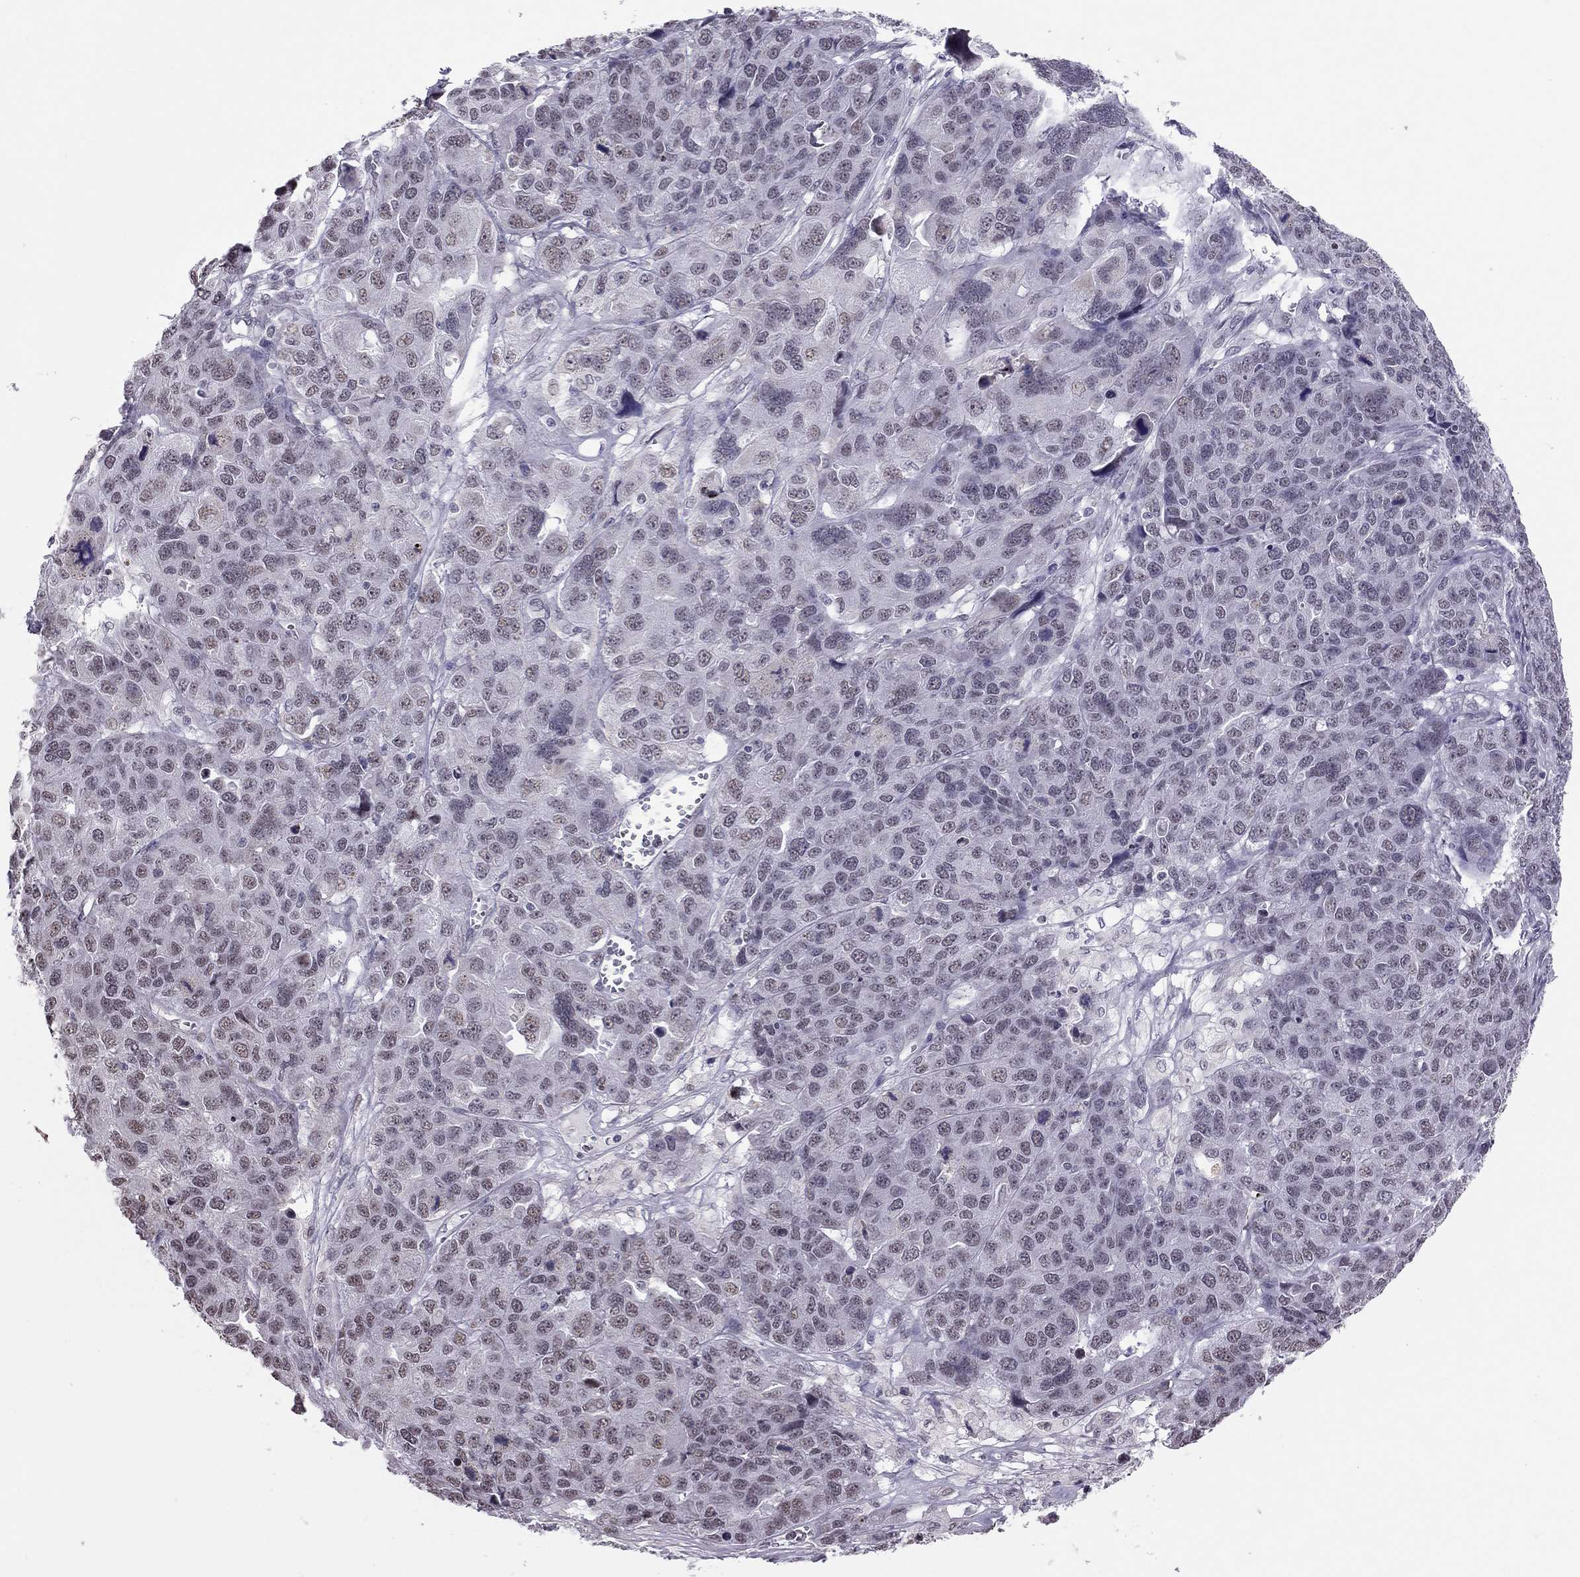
{"staining": {"intensity": "negative", "quantity": "none", "location": "none"}, "tissue": "ovarian cancer", "cell_type": "Tumor cells", "image_type": "cancer", "snomed": [{"axis": "morphology", "description": "Cystadenocarcinoma, serous, NOS"}, {"axis": "topography", "description": "Ovary"}], "caption": "Tumor cells show no significant protein staining in serous cystadenocarcinoma (ovarian). (DAB immunohistochemistry visualized using brightfield microscopy, high magnification).", "gene": "PPP1R3A", "patient": {"sex": "female", "age": 87}}